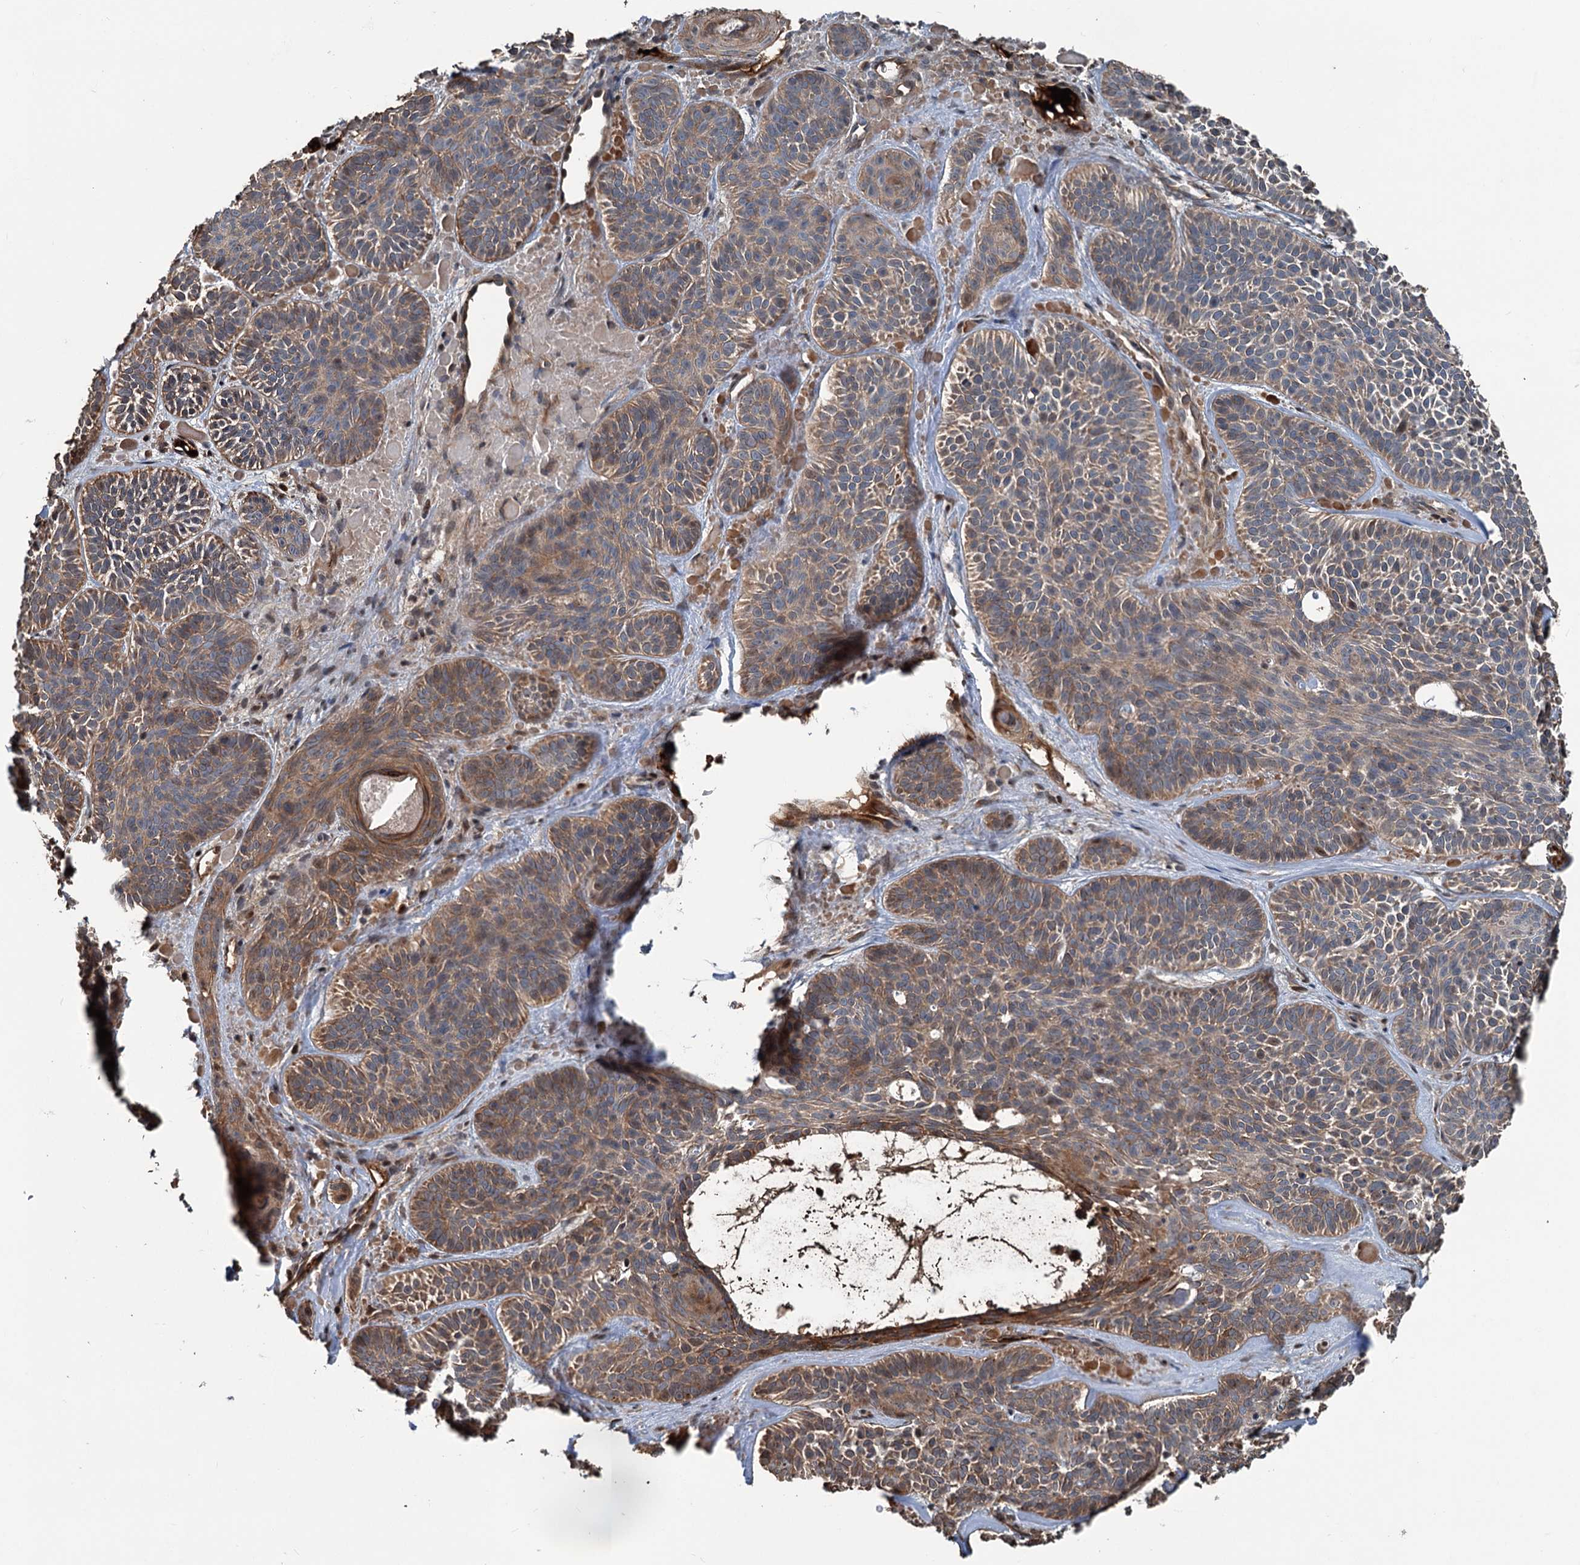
{"staining": {"intensity": "moderate", "quantity": ">75%", "location": "cytoplasmic/membranous"}, "tissue": "skin cancer", "cell_type": "Tumor cells", "image_type": "cancer", "snomed": [{"axis": "morphology", "description": "Basal cell carcinoma"}, {"axis": "topography", "description": "Skin"}], "caption": "Immunohistochemical staining of human skin cancer demonstrates medium levels of moderate cytoplasmic/membranous protein staining in approximately >75% of tumor cells.", "gene": "TEDC1", "patient": {"sex": "male", "age": 85}}